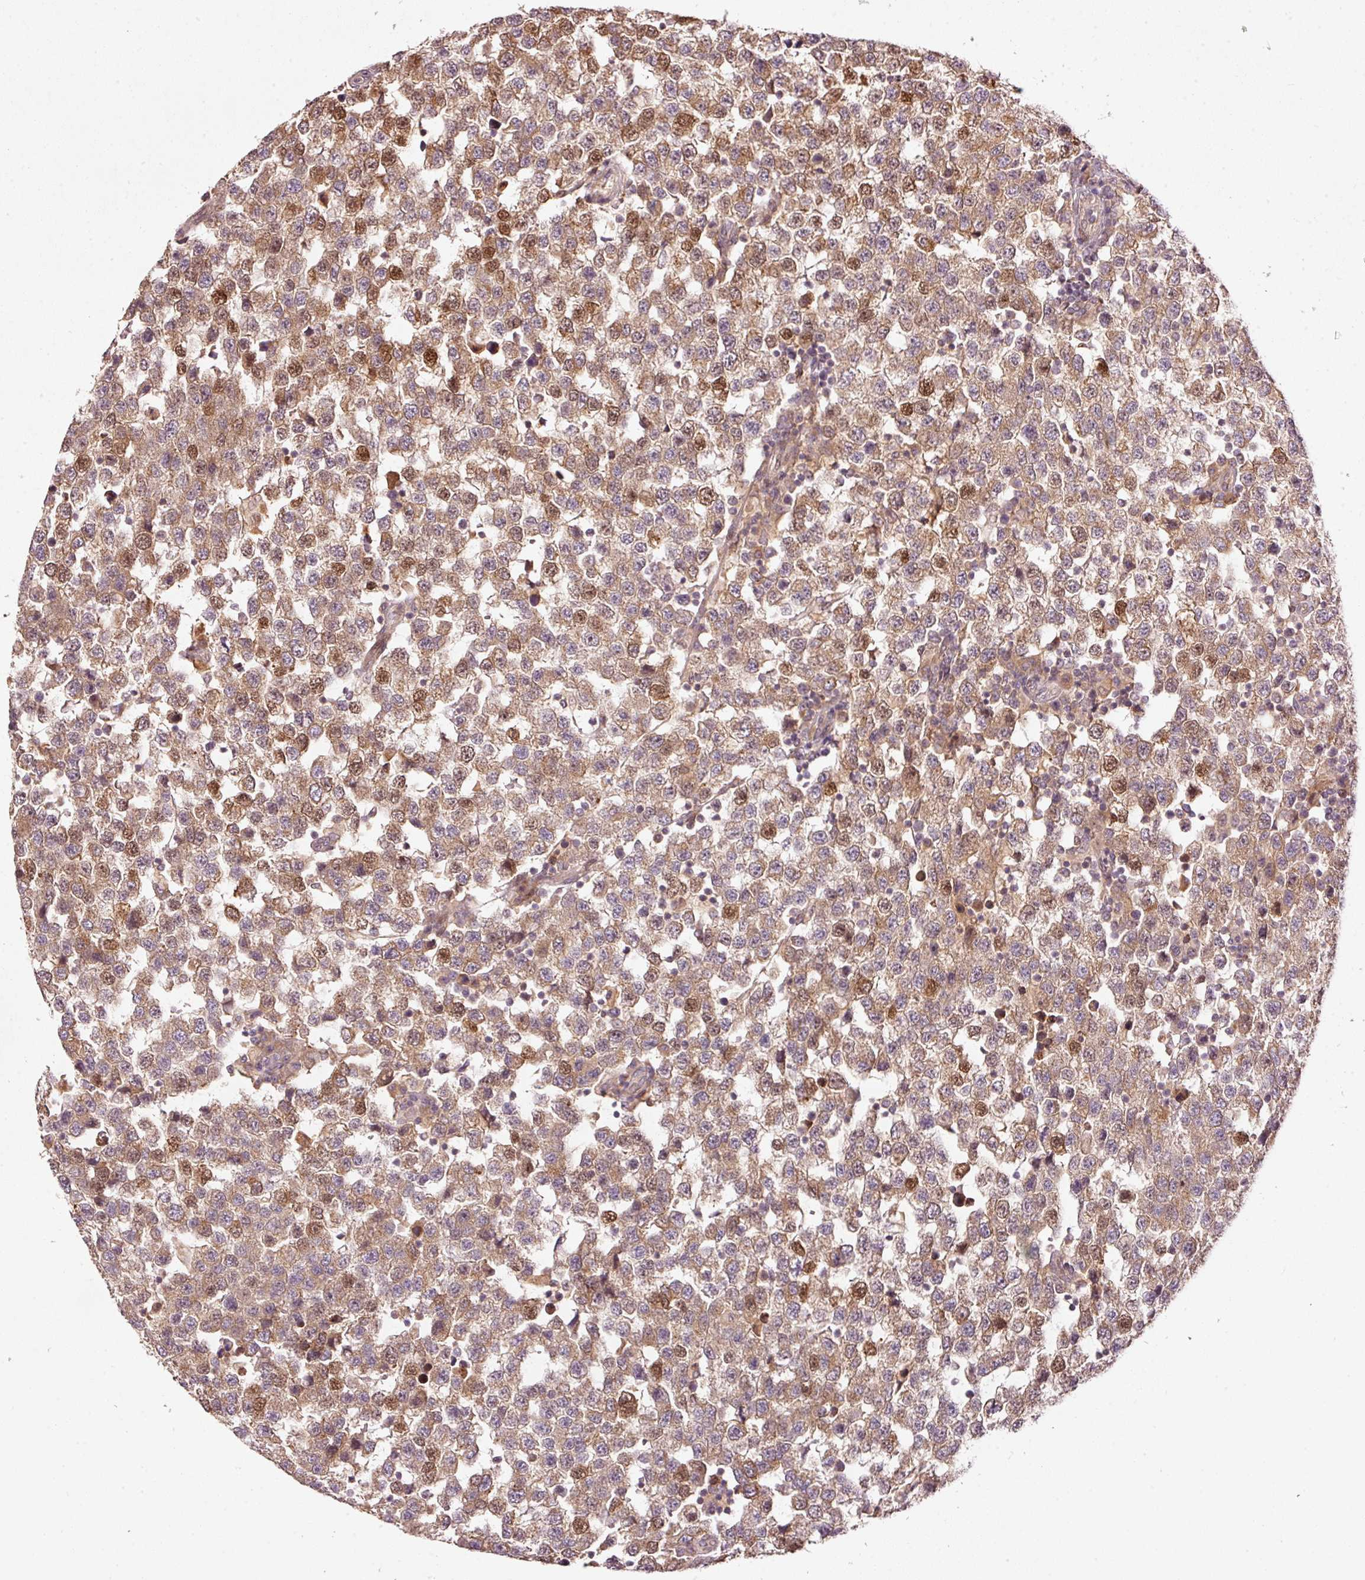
{"staining": {"intensity": "moderate", "quantity": "25%-75%", "location": "cytoplasmic/membranous,nuclear"}, "tissue": "testis cancer", "cell_type": "Tumor cells", "image_type": "cancer", "snomed": [{"axis": "morphology", "description": "Seminoma, NOS"}, {"axis": "topography", "description": "Testis"}], "caption": "Immunohistochemistry (IHC) micrograph of human seminoma (testis) stained for a protein (brown), which shows medium levels of moderate cytoplasmic/membranous and nuclear staining in about 25%-75% of tumor cells.", "gene": "PCDHB1", "patient": {"sex": "male", "age": 34}}